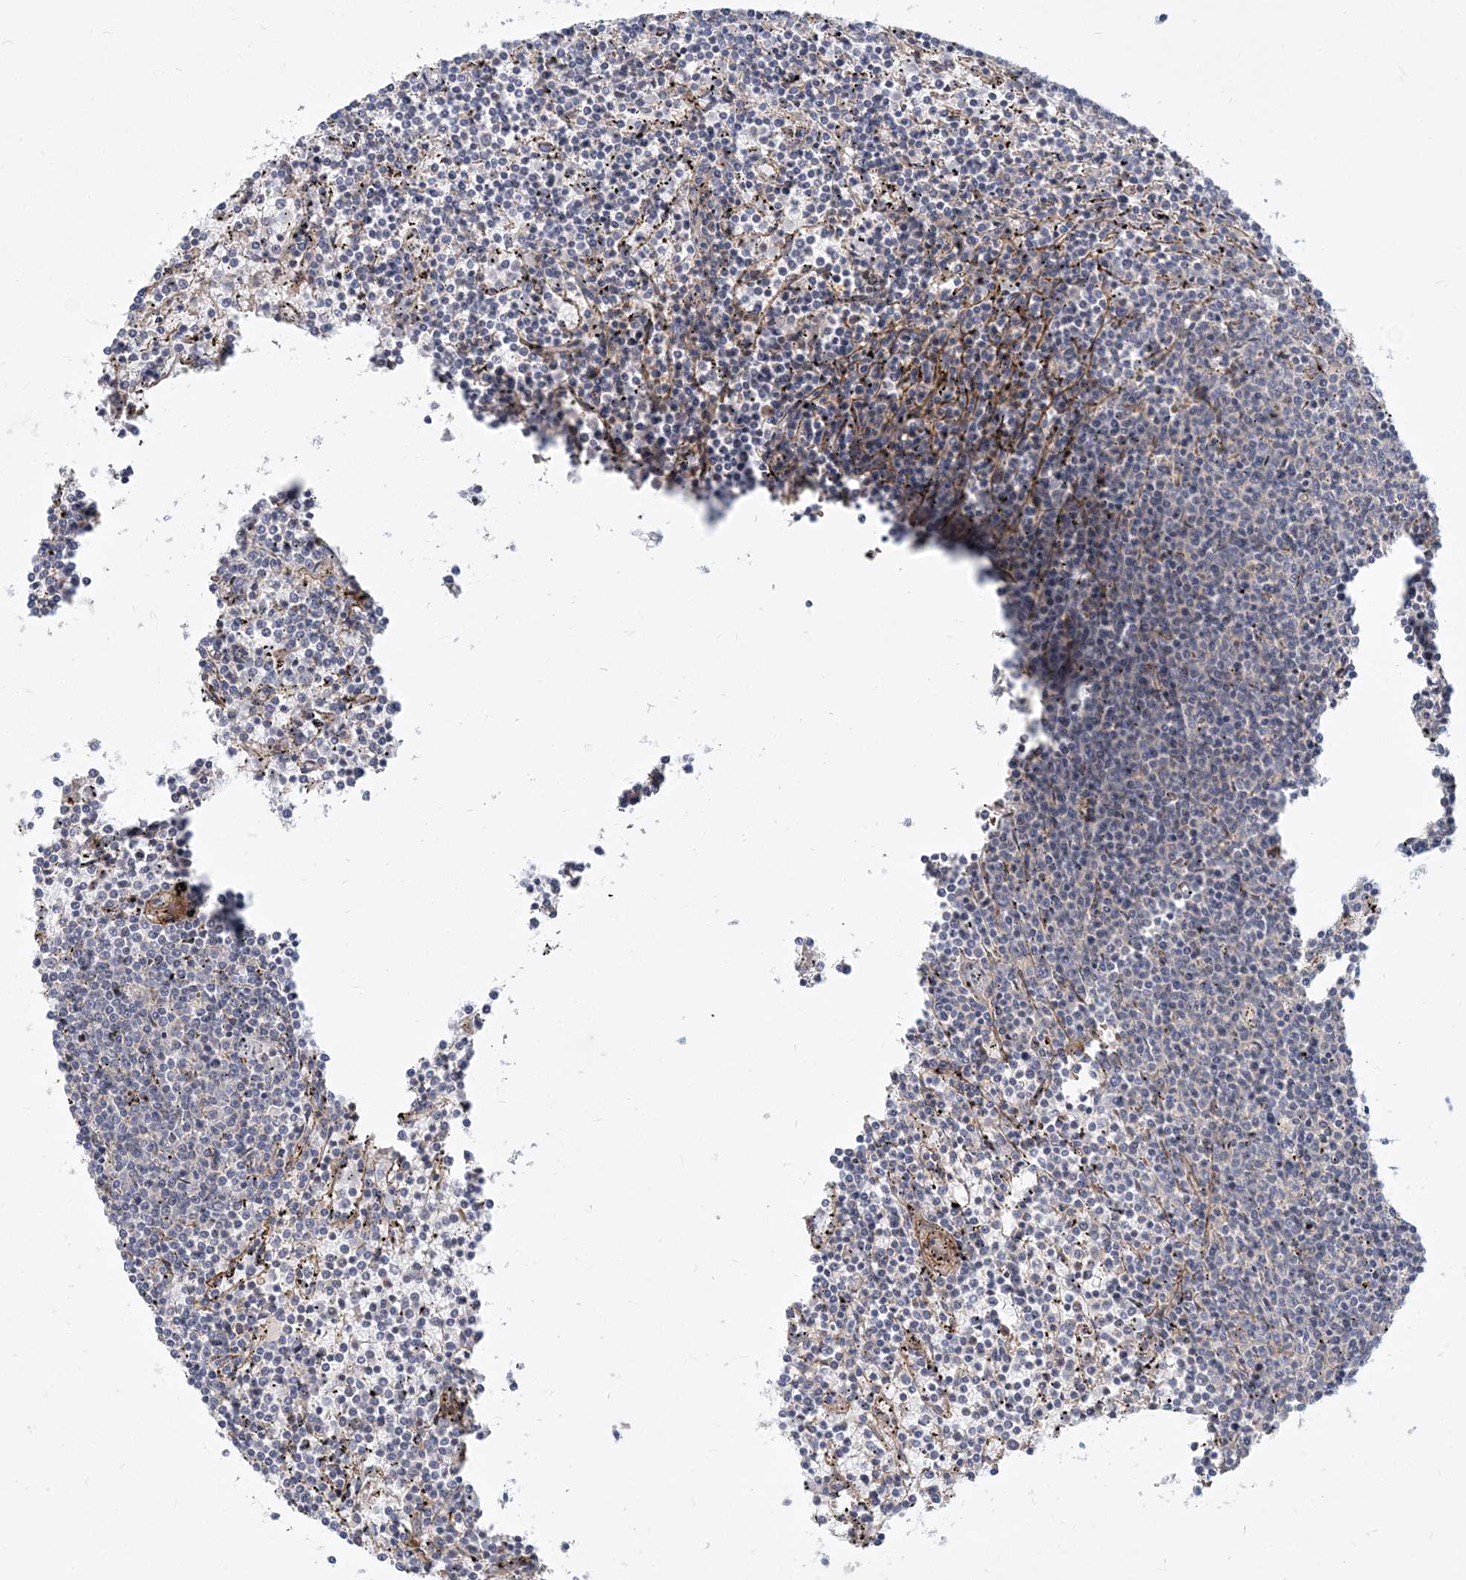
{"staining": {"intensity": "negative", "quantity": "none", "location": "none"}, "tissue": "lymphoma", "cell_type": "Tumor cells", "image_type": "cancer", "snomed": [{"axis": "morphology", "description": "Malignant lymphoma, non-Hodgkin's type, Low grade"}, {"axis": "topography", "description": "Spleen"}], "caption": "DAB immunohistochemical staining of malignant lymphoma, non-Hodgkin's type (low-grade) displays no significant staining in tumor cells.", "gene": "GMPPA", "patient": {"sex": "female", "age": 50}}